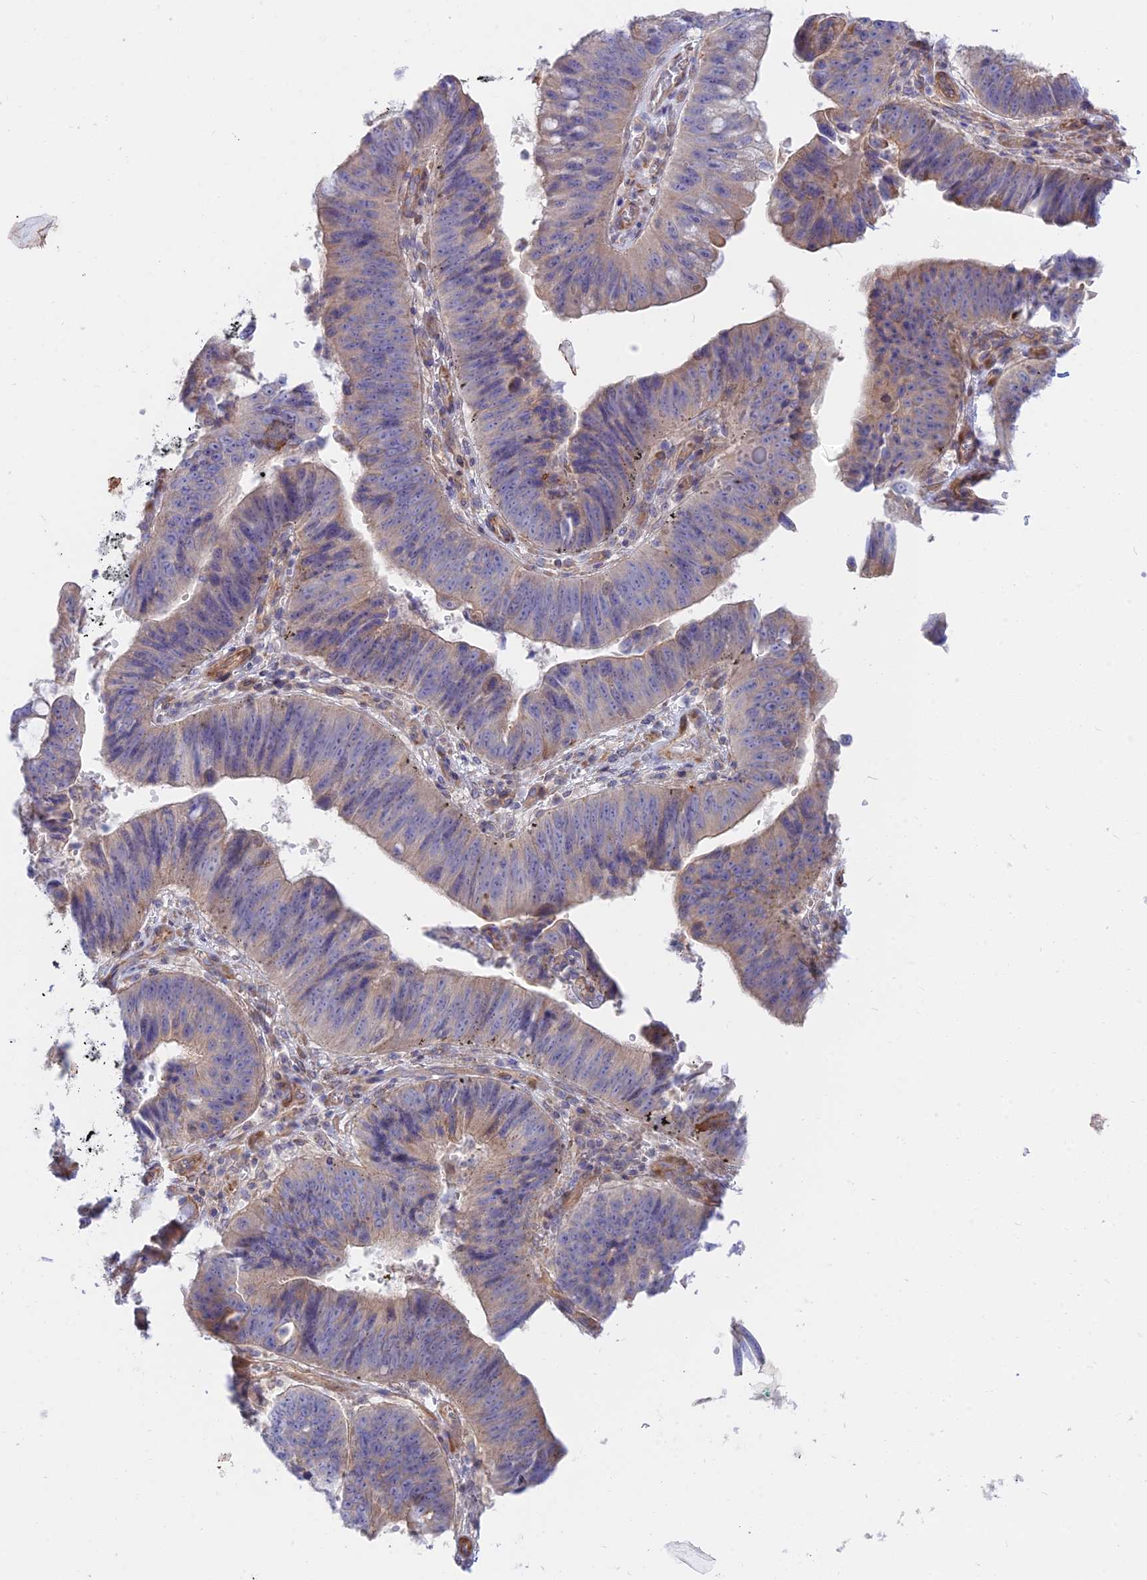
{"staining": {"intensity": "moderate", "quantity": "<25%", "location": "cytoplasmic/membranous"}, "tissue": "stomach cancer", "cell_type": "Tumor cells", "image_type": "cancer", "snomed": [{"axis": "morphology", "description": "Adenocarcinoma, NOS"}, {"axis": "topography", "description": "Stomach"}], "caption": "Tumor cells exhibit moderate cytoplasmic/membranous staining in about <25% of cells in stomach adenocarcinoma. The protein is shown in brown color, while the nuclei are stained blue.", "gene": "KCNAB1", "patient": {"sex": "male", "age": 59}}